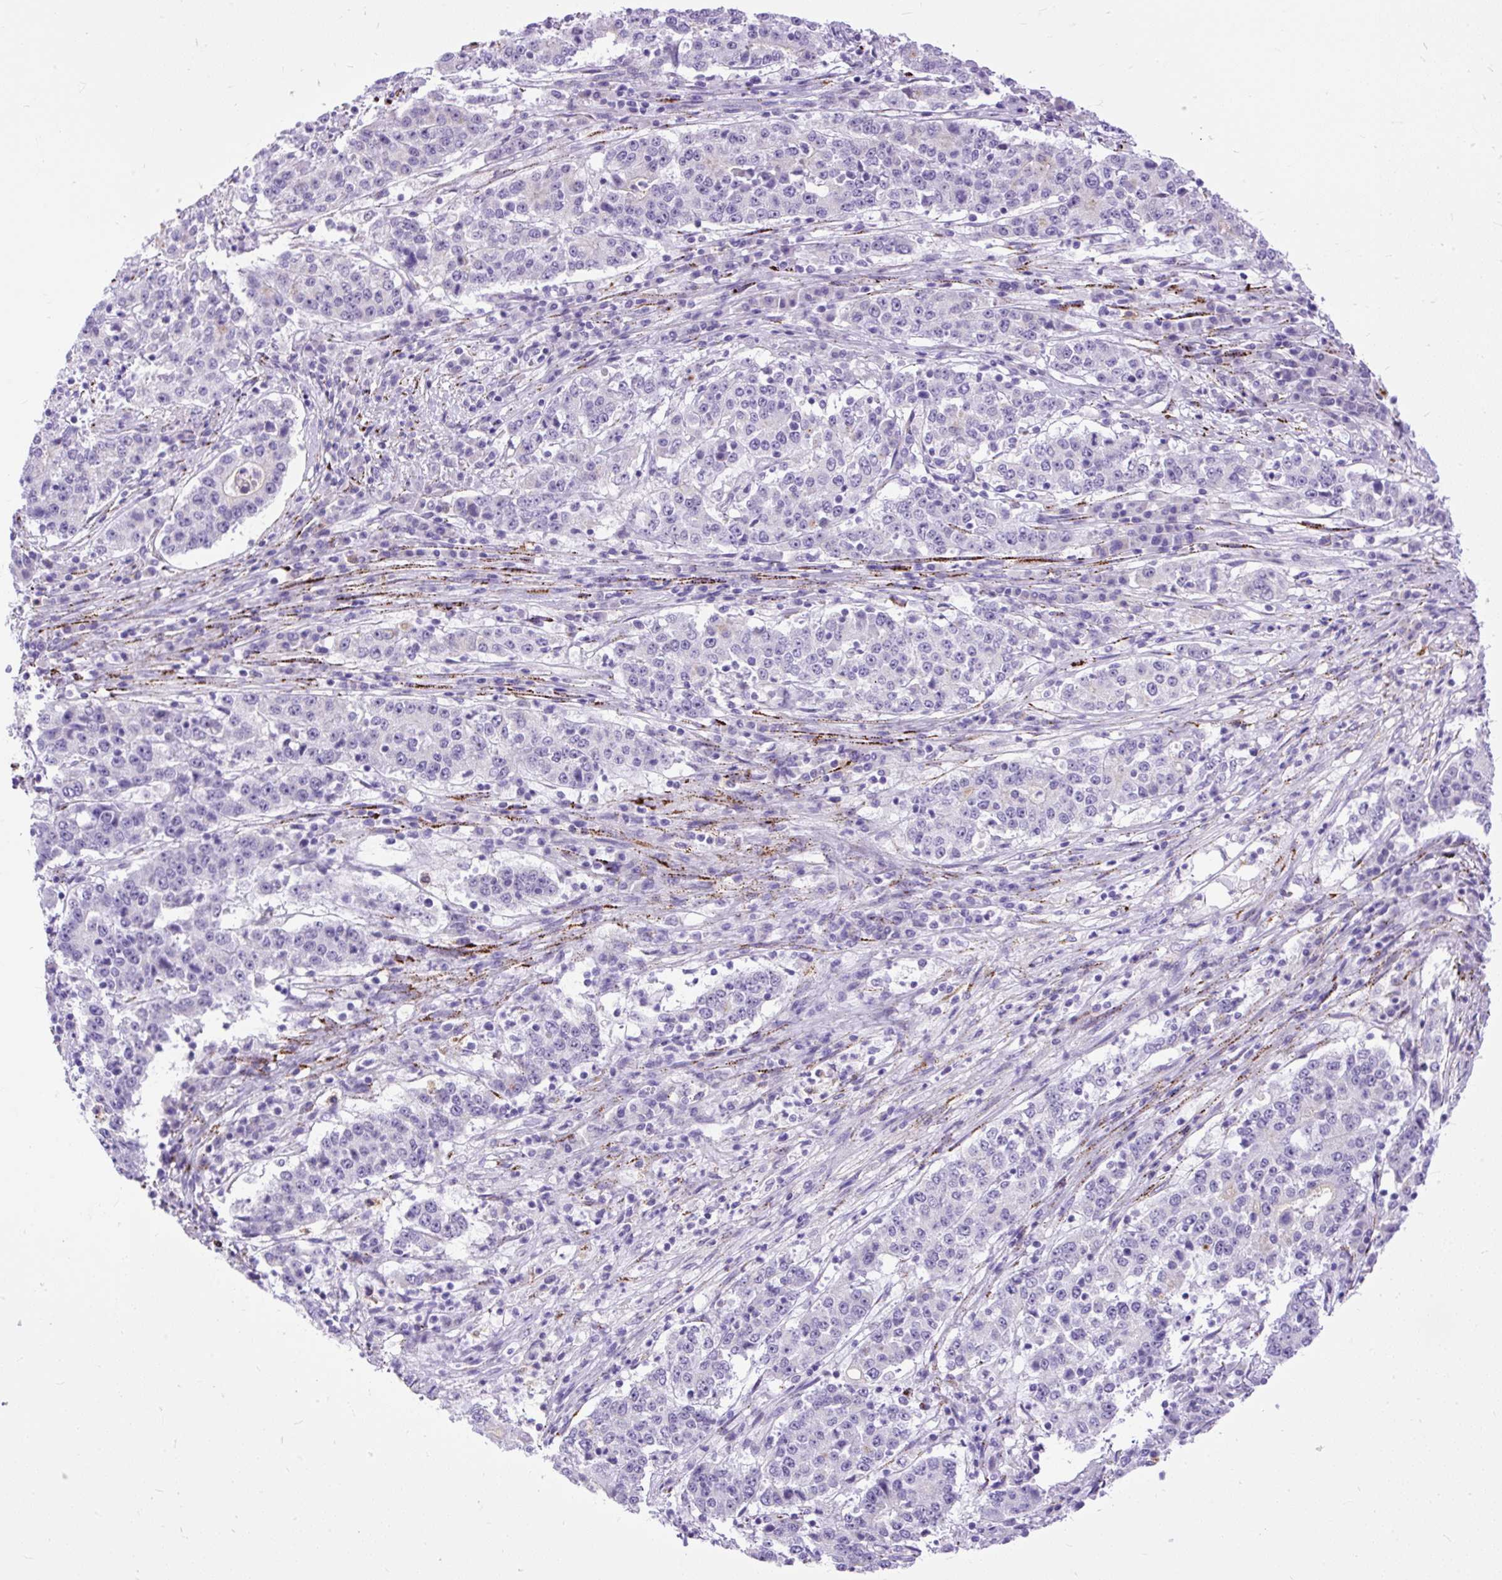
{"staining": {"intensity": "negative", "quantity": "none", "location": "none"}, "tissue": "stomach cancer", "cell_type": "Tumor cells", "image_type": "cancer", "snomed": [{"axis": "morphology", "description": "Adenocarcinoma, NOS"}, {"axis": "topography", "description": "Stomach"}], "caption": "Tumor cells are negative for protein expression in human stomach cancer (adenocarcinoma).", "gene": "ZNF256", "patient": {"sex": "male", "age": 59}}